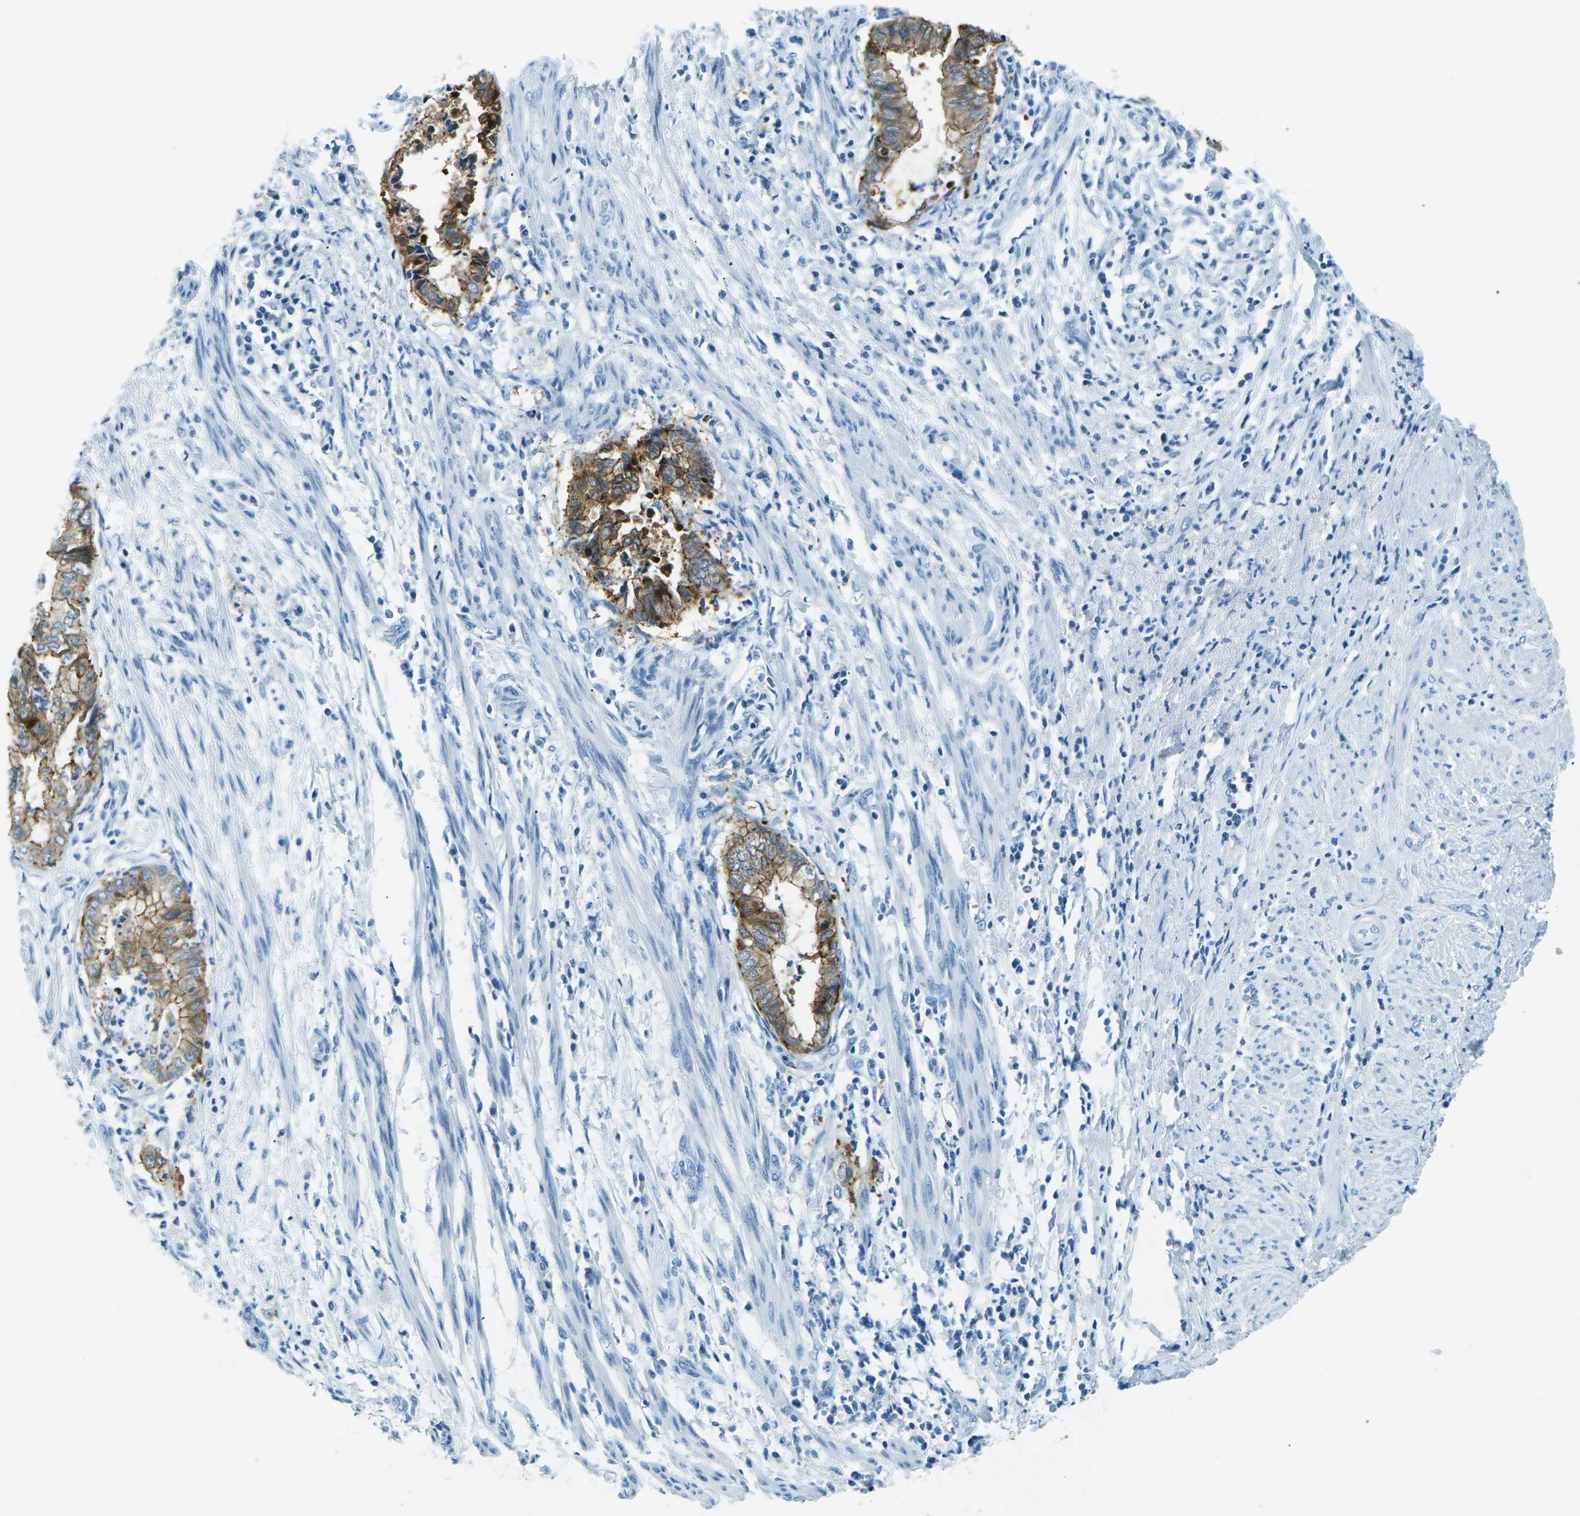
{"staining": {"intensity": "moderate", "quantity": ">75%", "location": "cytoplasmic/membranous"}, "tissue": "endometrial cancer", "cell_type": "Tumor cells", "image_type": "cancer", "snomed": [{"axis": "morphology", "description": "Necrosis, NOS"}, {"axis": "morphology", "description": "Adenocarcinoma, NOS"}, {"axis": "topography", "description": "Endometrium"}], "caption": "IHC histopathology image of neoplastic tissue: human endometrial cancer (adenocarcinoma) stained using immunohistochemistry shows medium levels of moderate protein expression localized specifically in the cytoplasmic/membranous of tumor cells, appearing as a cytoplasmic/membranous brown color.", "gene": "OCLN", "patient": {"sex": "female", "age": 79}}